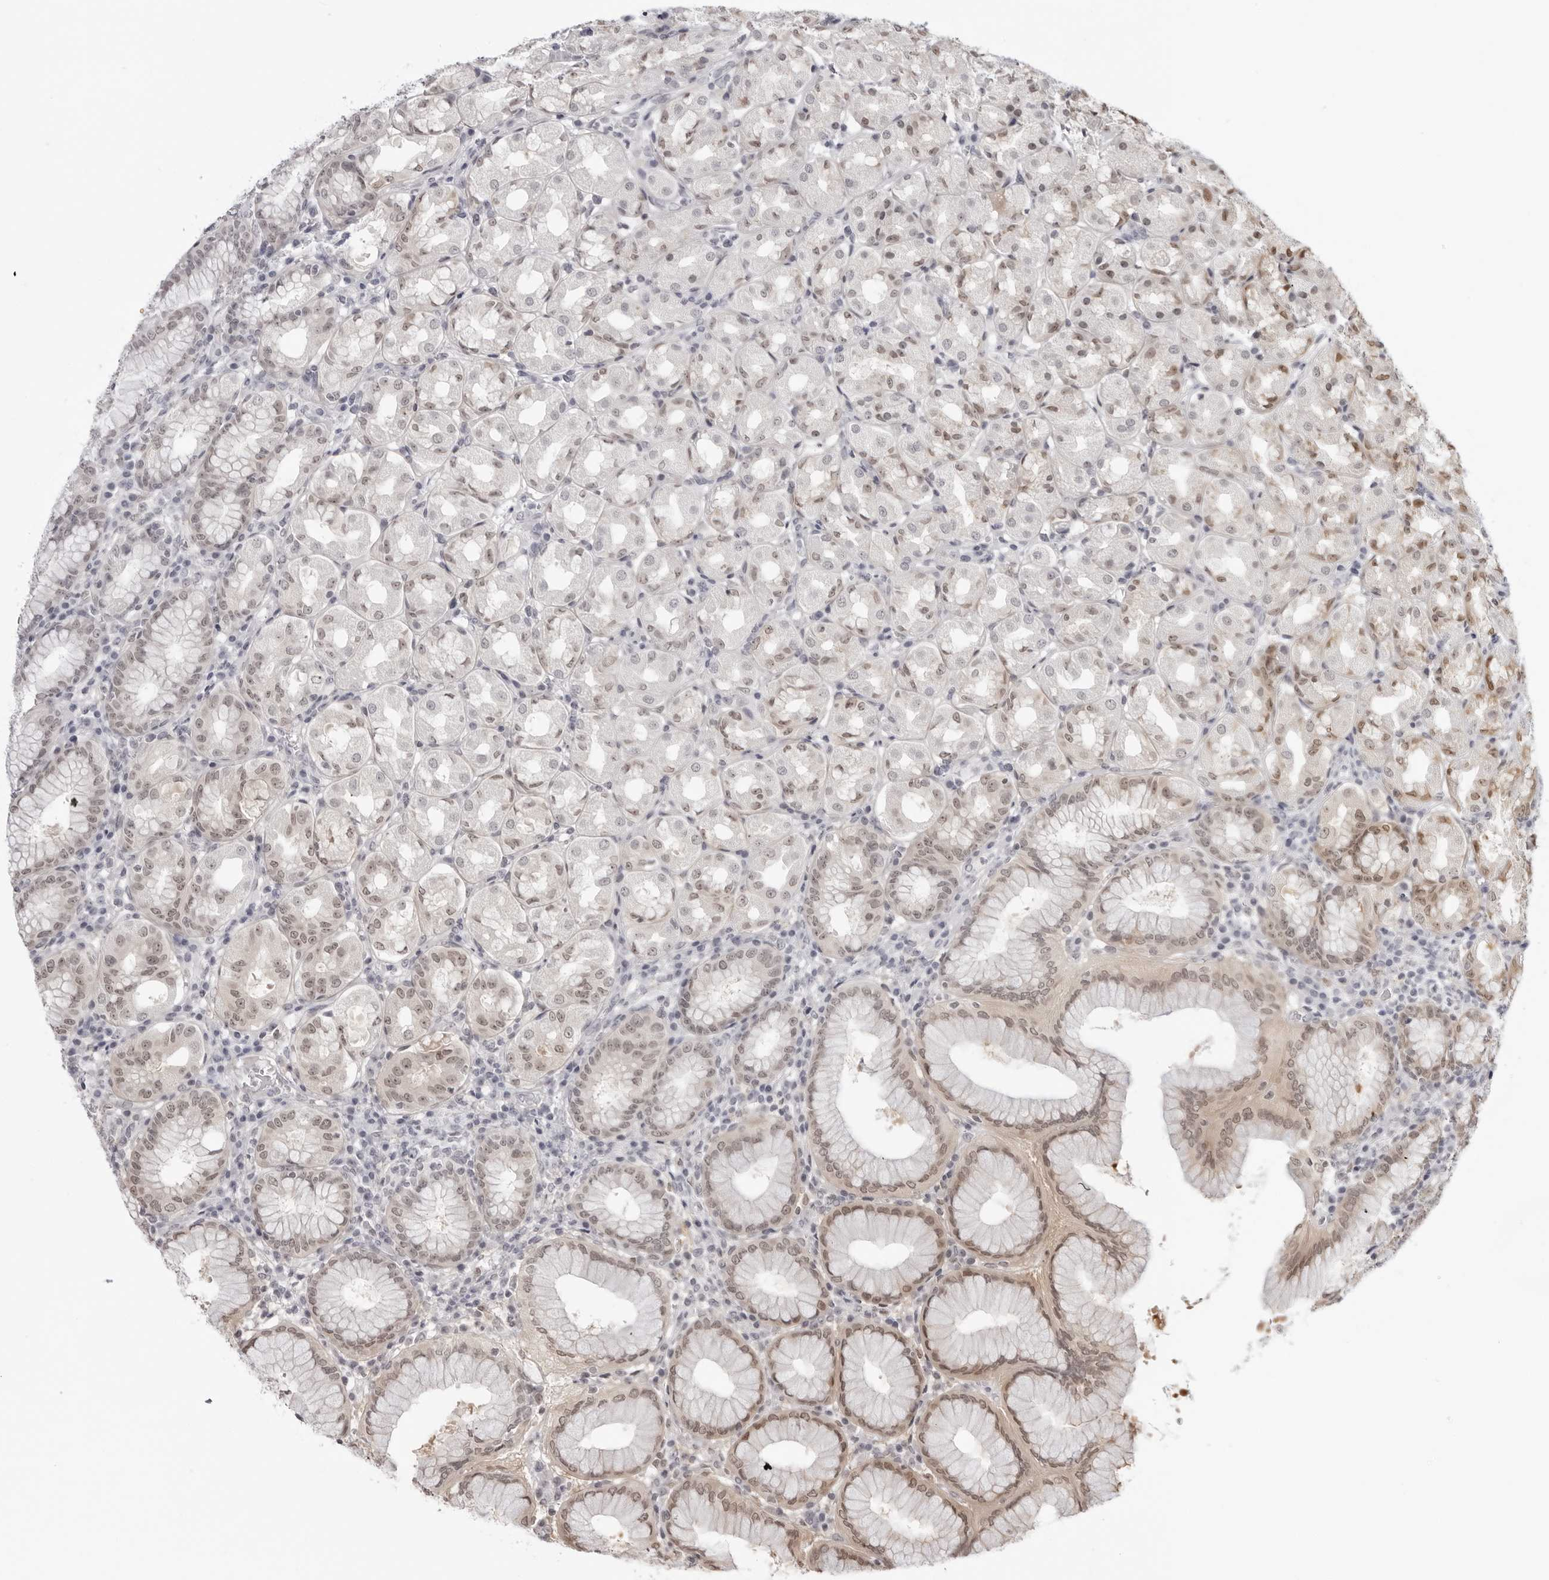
{"staining": {"intensity": "moderate", "quantity": "<25%", "location": "cytoplasmic/membranous,nuclear"}, "tissue": "stomach", "cell_type": "Glandular cells", "image_type": "normal", "snomed": [{"axis": "morphology", "description": "Normal tissue, NOS"}, {"axis": "topography", "description": "Stomach"}, {"axis": "topography", "description": "Stomach, lower"}], "caption": "This micrograph reveals benign stomach stained with IHC to label a protein in brown. The cytoplasmic/membranous,nuclear of glandular cells show moderate positivity for the protein. Nuclei are counter-stained blue.", "gene": "SRGAP2", "patient": {"sex": "female", "age": 56}}